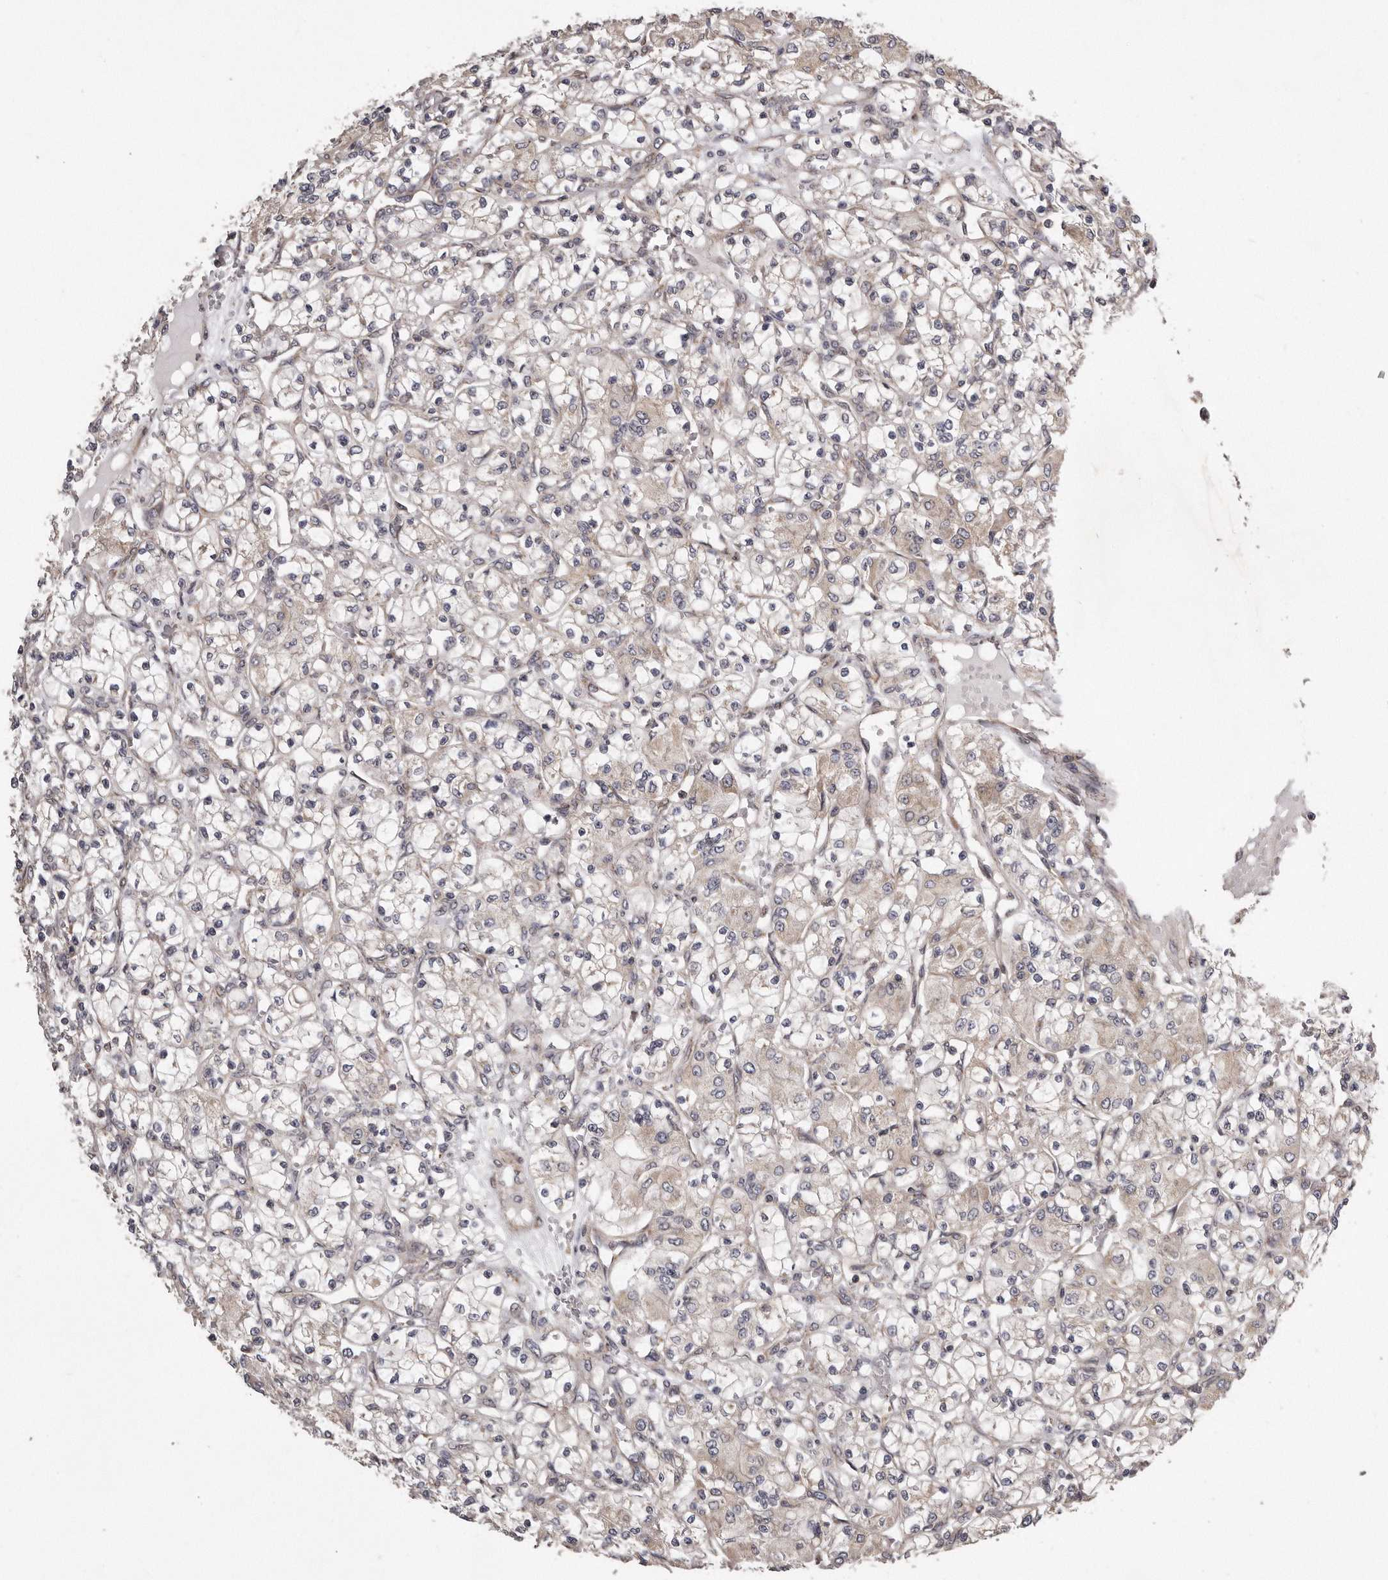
{"staining": {"intensity": "weak", "quantity": "25%-75%", "location": "cytoplasmic/membranous"}, "tissue": "renal cancer", "cell_type": "Tumor cells", "image_type": "cancer", "snomed": [{"axis": "morphology", "description": "Adenocarcinoma, NOS"}, {"axis": "topography", "description": "Kidney"}], "caption": "This is an image of IHC staining of renal adenocarcinoma, which shows weak expression in the cytoplasmic/membranous of tumor cells.", "gene": "ARMCX1", "patient": {"sex": "female", "age": 59}}